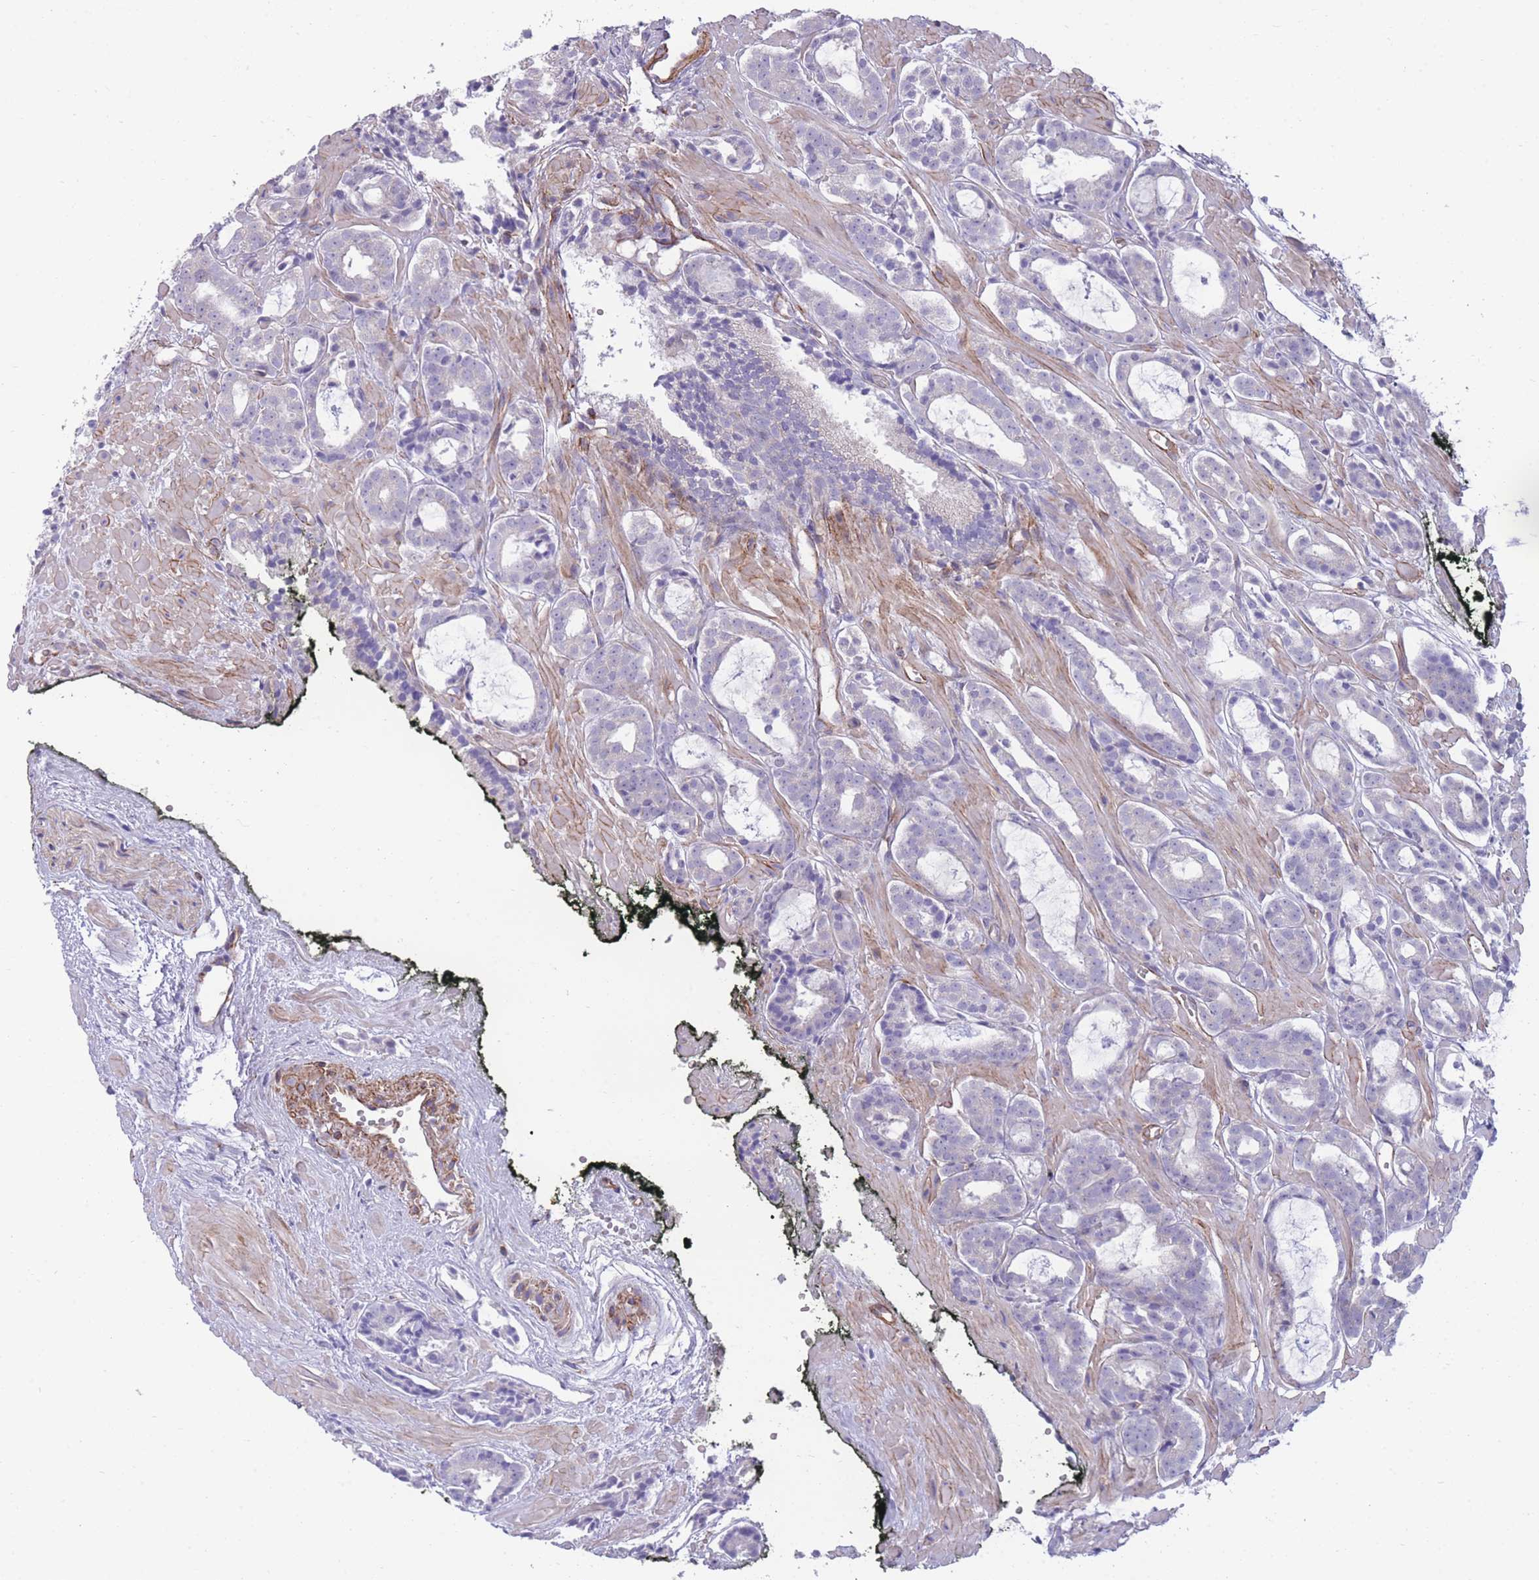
{"staining": {"intensity": "negative", "quantity": "none", "location": "none"}, "tissue": "prostate cancer", "cell_type": "Tumor cells", "image_type": "cancer", "snomed": [{"axis": "morphology", "description": "Adenocarcinoma, High grade"}, {"axis": "topography", "description": "Prostate"}], "caption": "Immunohistochemistry micrograph of prostate cancer (adenocarcinoma (high-grade)) stained for a protein (brown), which exhibits no positivity in tumor cells. Nuclei are stained in blue.", "gene": "RGS11", "patient": {"sex": "male", "age": 71}}